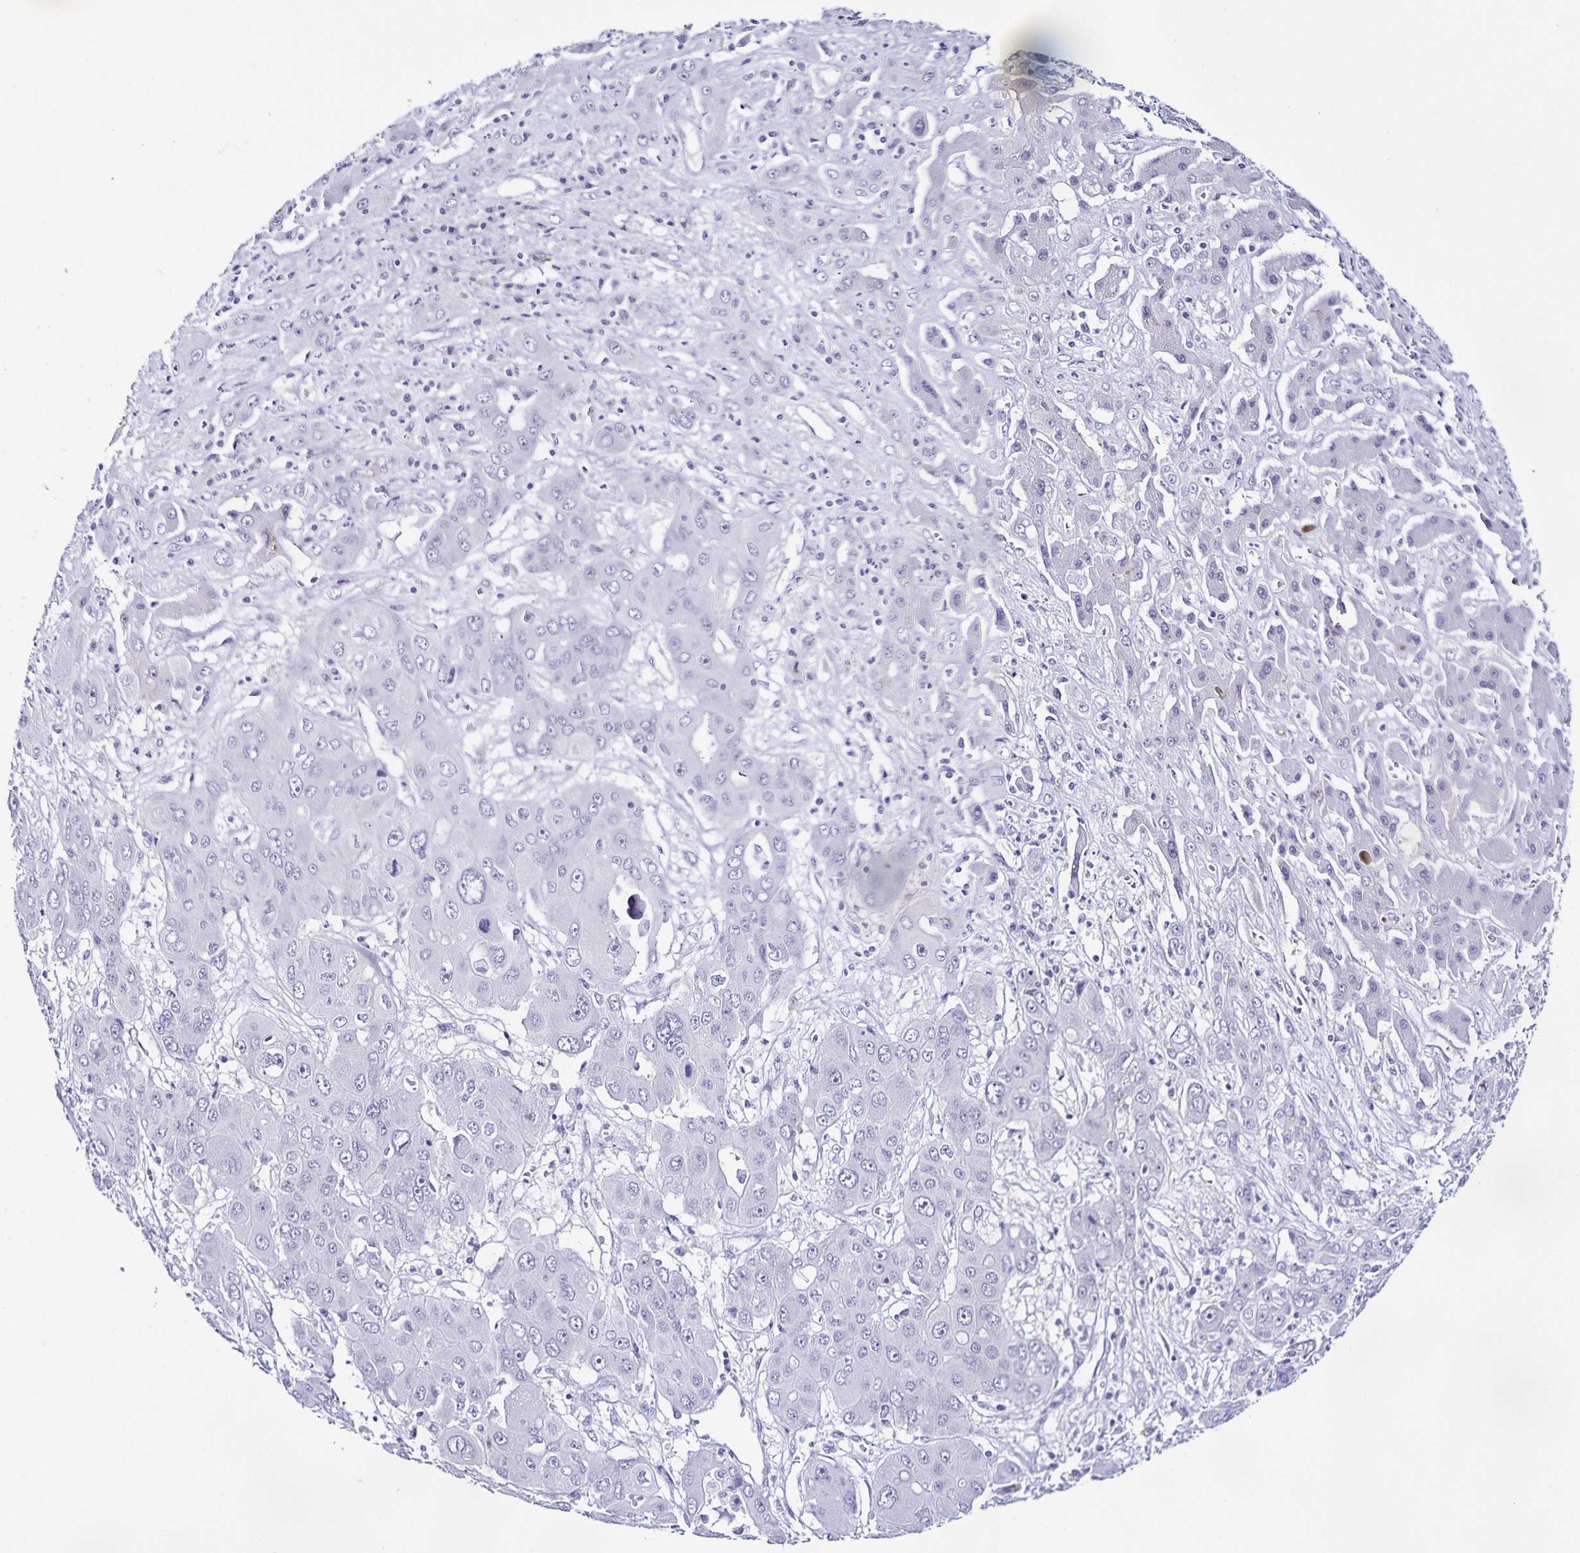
{"staining": {"intensity": "negative", "quantity": "none", "location": "none"}, "tissue": "liver cancer", "cell_type": "Tumor cells", "image_type": "cancer", "snomed": [{"axis": "morphology", "description": "Cholangiocarcinoma"}, {"axis": "topography", "description": "Liver"}], "caption": "IHC micrograph of cholangiocarcinoma (liver) stained for a protein (brown), which reveals no staining in tumor cells.", "gene": "FAM170A", "patient": {"sex": "male", "age": 67}}